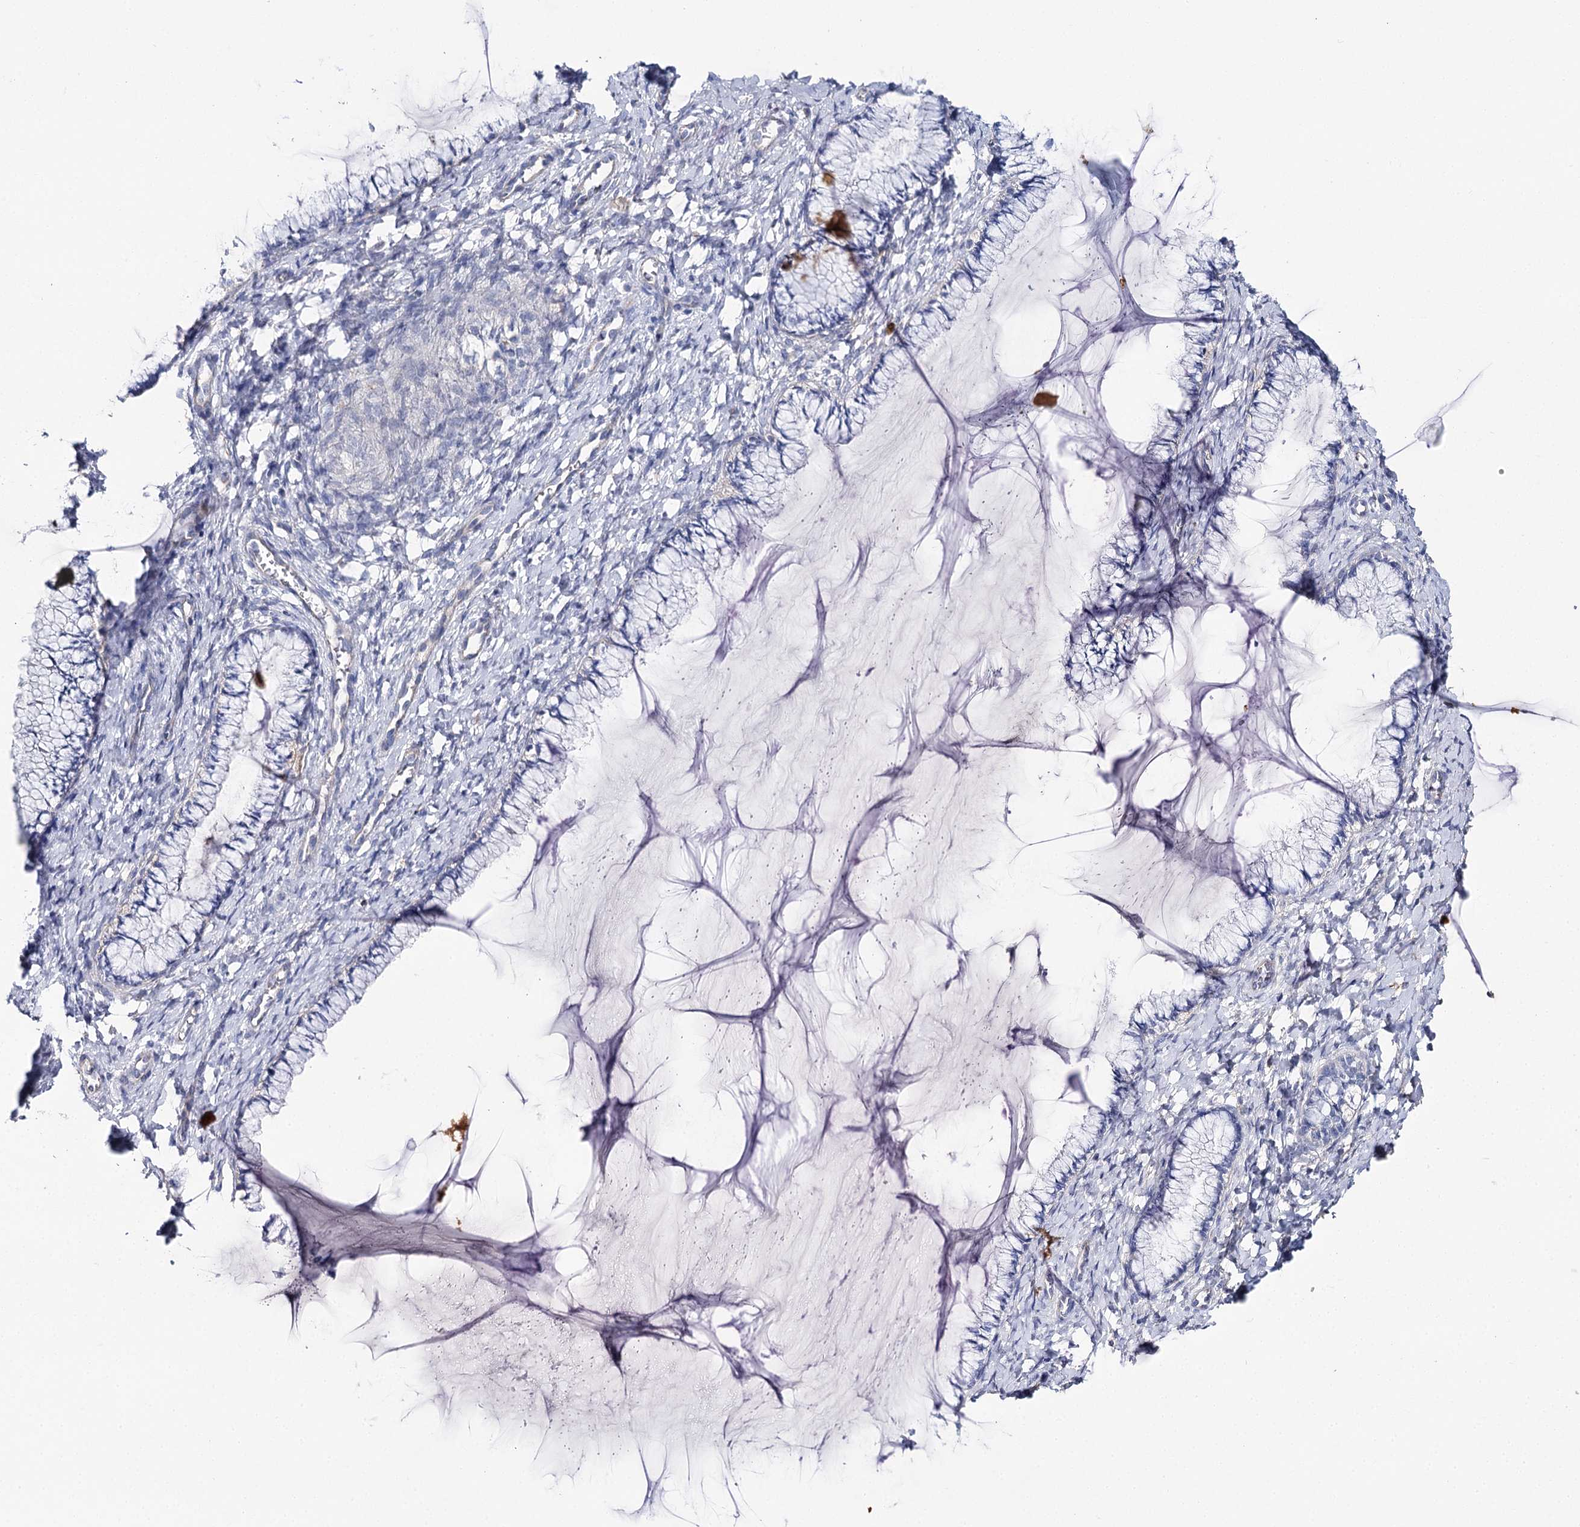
{"staining": {"intensity": "negative", "quantity": "none", "location": "none"}, "tissue": "cervix", "cell_type": "Glandular cells", "image_type": "normal", "snomed": [{"axis": "morphology", "description": "Normal tissue, NOS"}, {"axis": "morphology", "description": "Adenocarcinoma, NOS"}, {"axis": "topography", "description": "Cervix"}], "caption": "A high-resolution histopathology image shows IHC staining of benign cervix, which shows no significant staining in glandular cells.", "gene": "EPYC", "patient": {"sex": "female", "age": 29}}